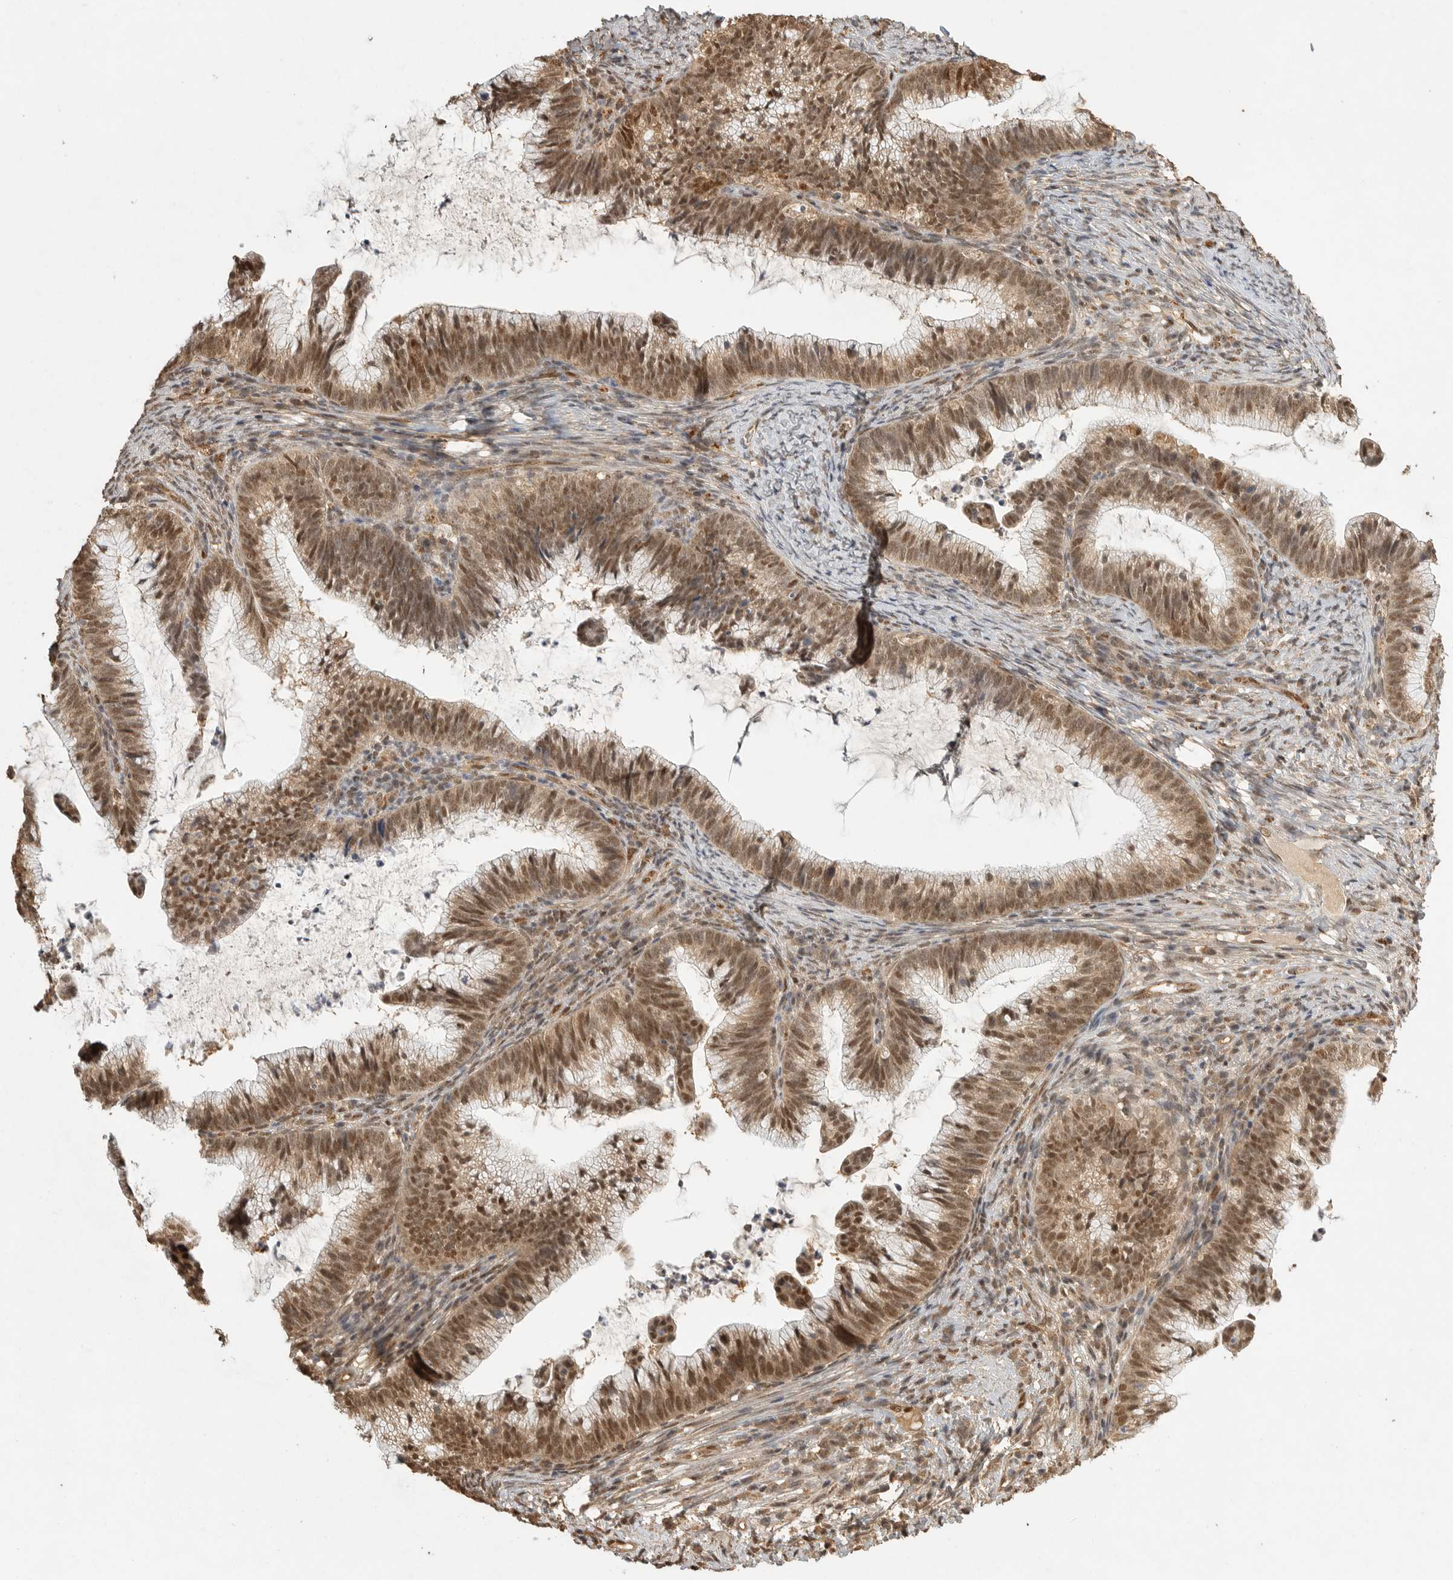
{"staining": {"intensity": "moderate", "quantity": ">75%", "location": "cytoplasmic/membranous,nuclear"}, "tissue": "cervical cancer", "cell_type": "Tumor cells", "image_type": "cancer", "snomed": [{"axis": "morphology", "description": "Adenocarcinoma, NOS"}, {"axis": "topography", "description": "Cervix"}], "caption": "Immunohistochemistry staining of cervical cancer (adenocarcinoma), which shows medium levels of moderate cytoplasmic/membranous and nuclear positivity in approximately >75% of tumor cells indicating moderate cytoplasmic/membranous and nuclear protein positivity. The staining was performed using DAB (3,3'-diaminobenzidine) (brown) for protein detection and nuclei were counterstained in hematoxylin (blue).", "gene": "DFFA", "patient": {"sex": "female", "age": 36}}